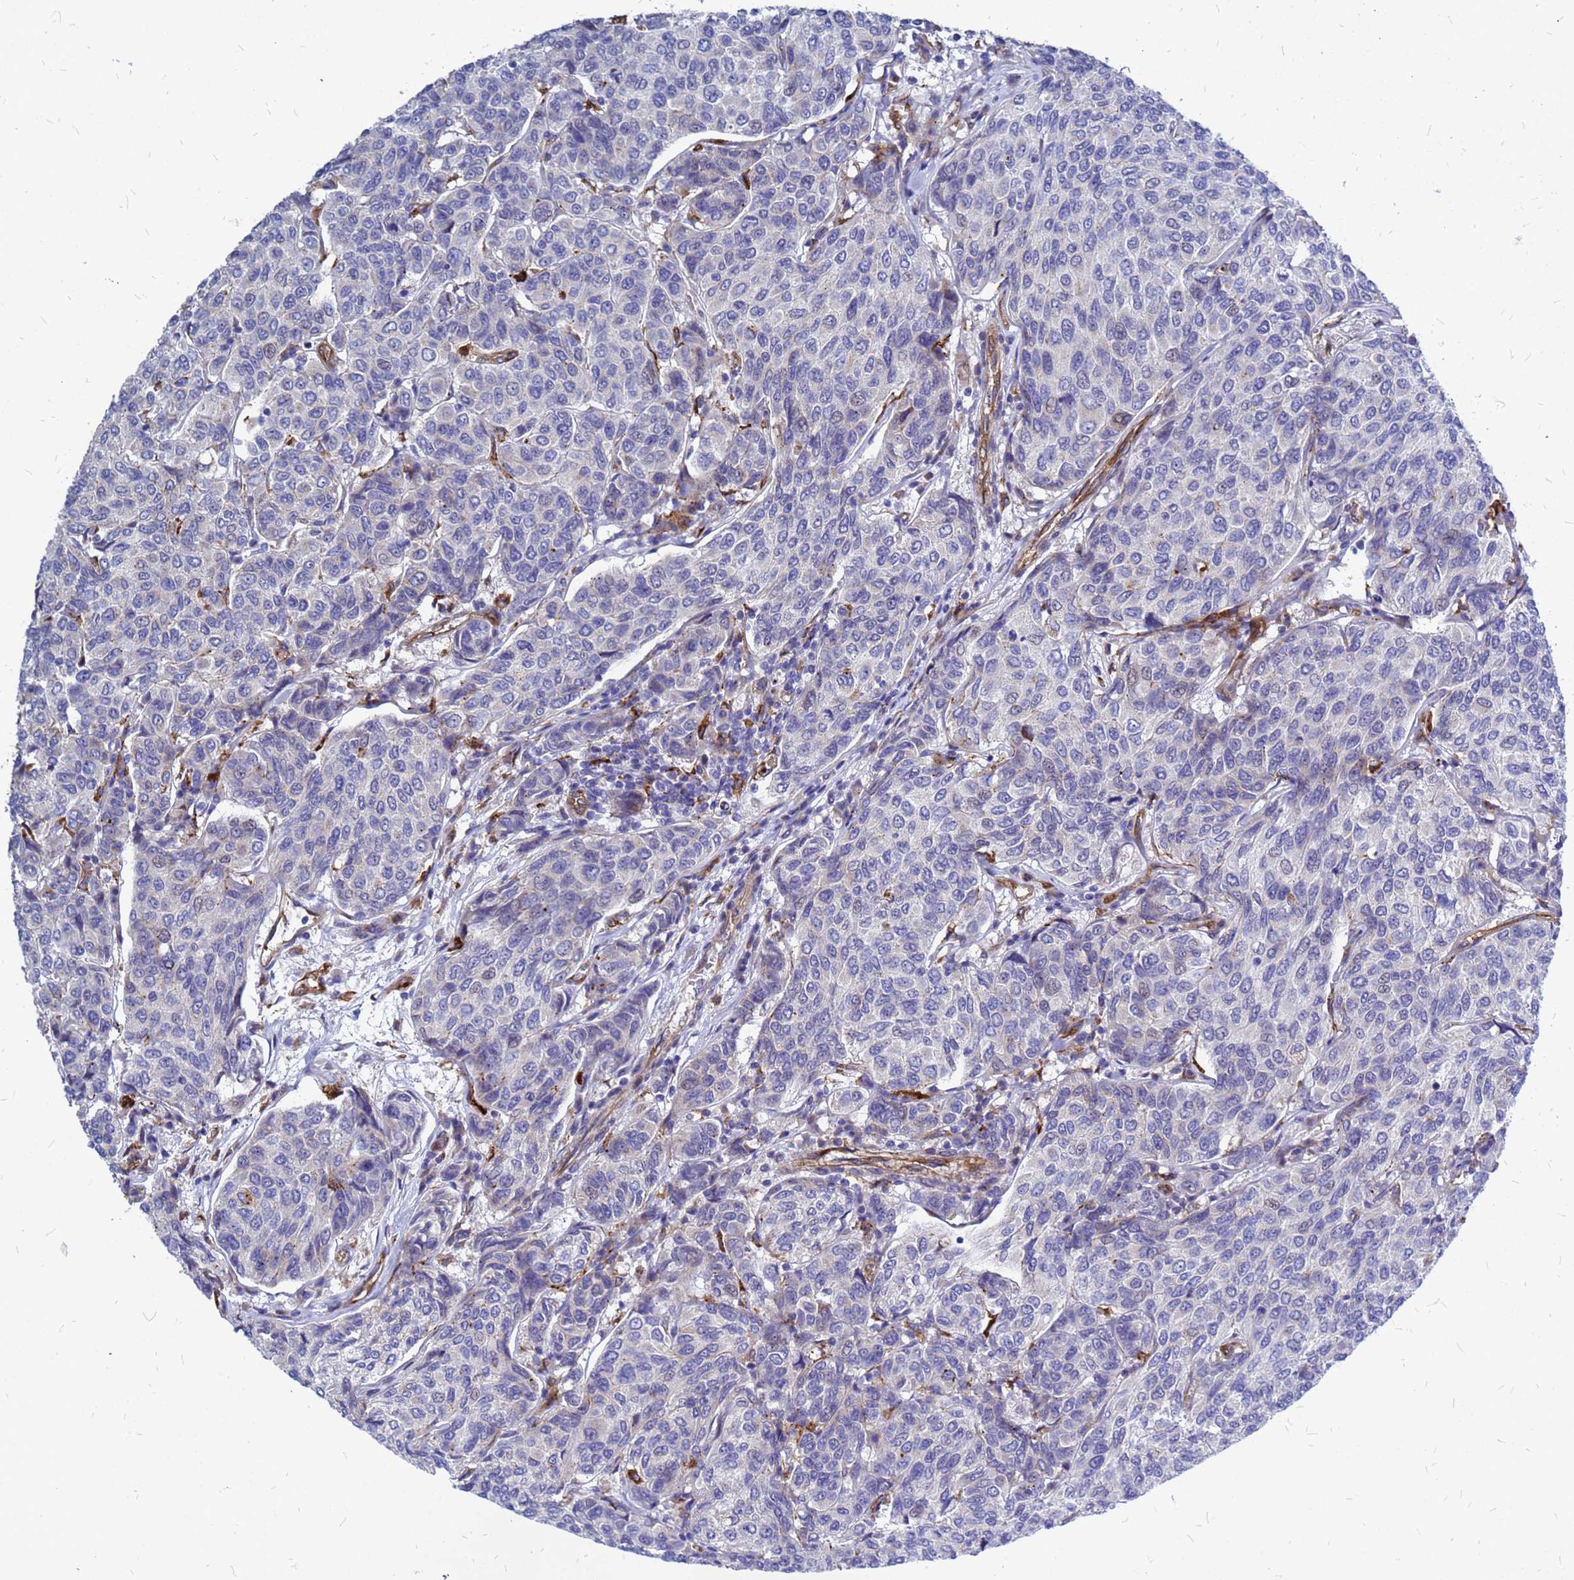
{"staining": {"intensity": "negative", "quantity": "none", "location": "none"}, "tissue": "breast cancer", "cell_type": "Tumor cells", "image_type": "cancer", "snomed": [{"axis": "morphology", "description": "Duct carcinoma"}, {"axis": "topography", "description": "Breast"}], "caption": "This is an immunohistochemistry micrograph of human breast cancer (intraductal carcinoma). There is no positivity in tumor cells.", "gene": "NOSTRIN", "patient": {"sex": "female", "age": 55}}